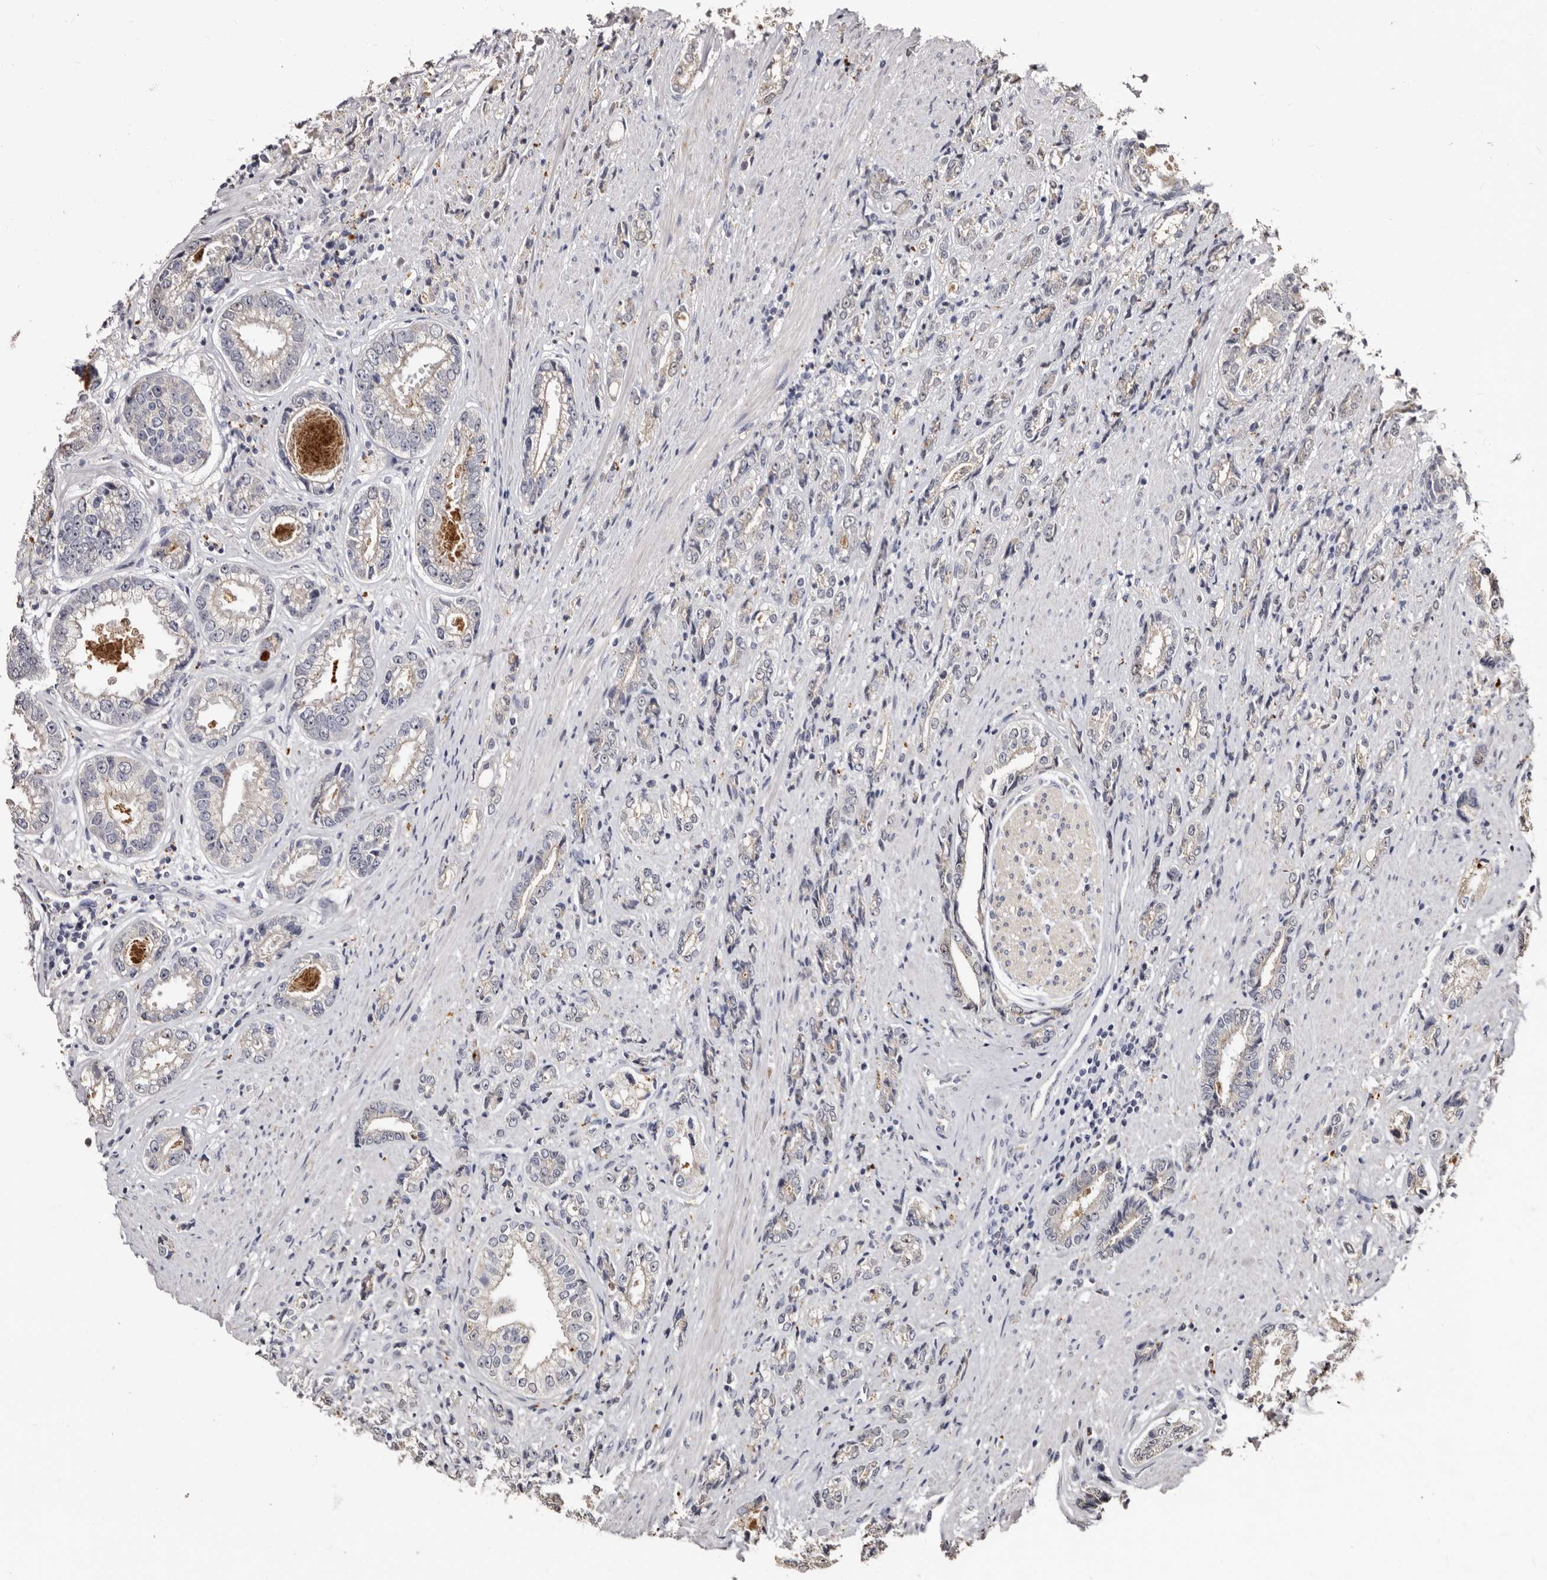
{"staining": {"intensity": "negative", "quantity": "none", "location": "none"}, "tissue": "prostate cancer", "cell_type": "Tumor cells", "image_type": "cancer", "snomed": [{"axis": "morphology", "description": "Adenocarcinoma, High grade"}, {"axis": "topography", "description": "Prostate"}], "caption": "This is an immunohistochemistry (IHC) histopathology image of human prostate adenocarcinoma (high-grade). There is no expression in tumor cells.", "gene": "PTAFR", "patient": {"sex": "male", "age": 61}}